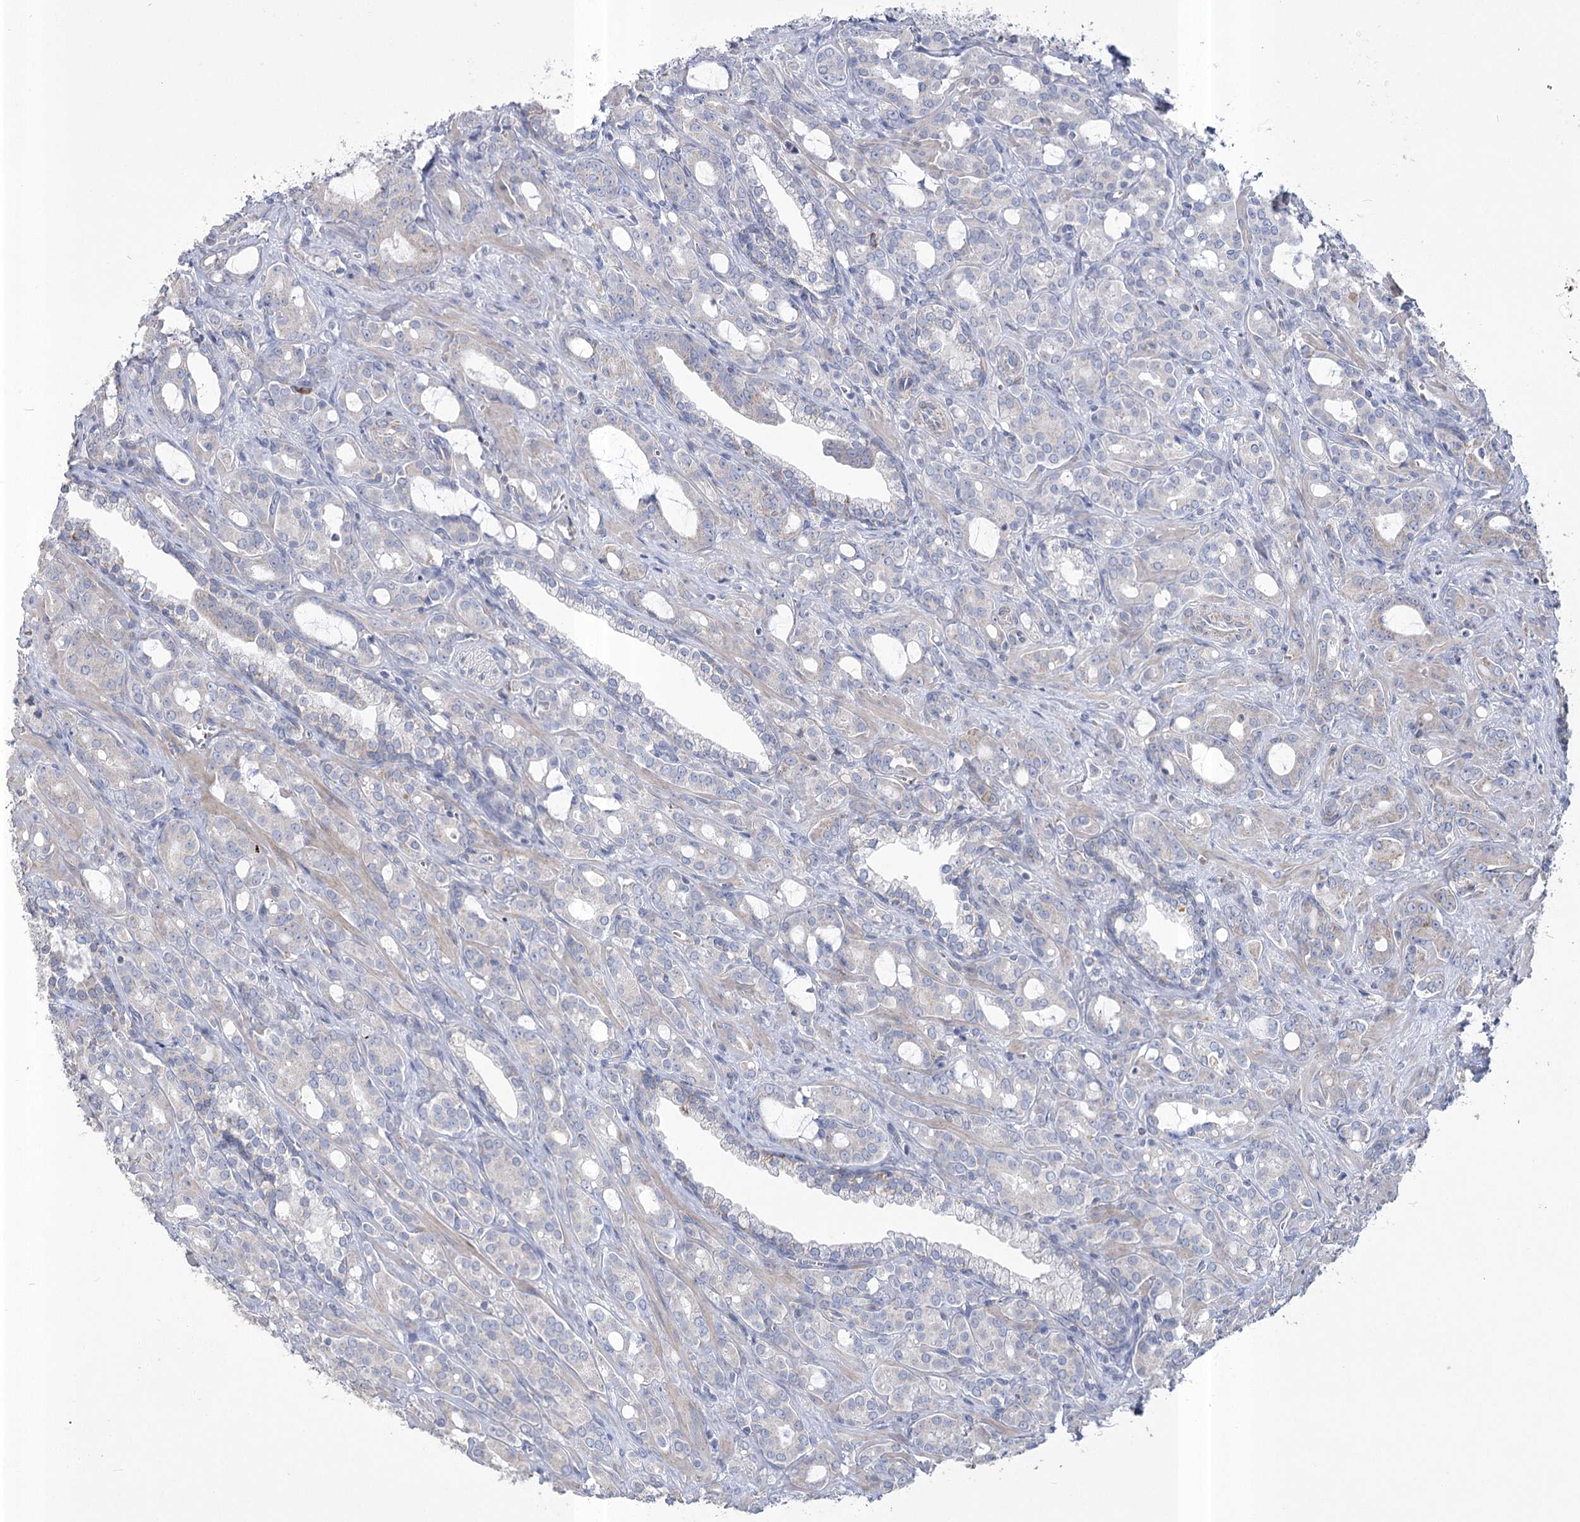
{"staining": {"intensity": "negative", "quantity": "none", "location": "none"}, "tissue": "prostate cancer", "cell_type": "Tumor cells", "image_type": "cancer", "snomed": [{"axis": "morphology", "description": "Adenocarcinoma, High grade"}, {"axis": "topography", "description": "Prostate"}], "caption": "A histopathology image of prostate cancer stained for a protein exhibits no brown staining in tumor cells.", "gene": "PDHB", "patient": {"sex": "male", "age": 72}}